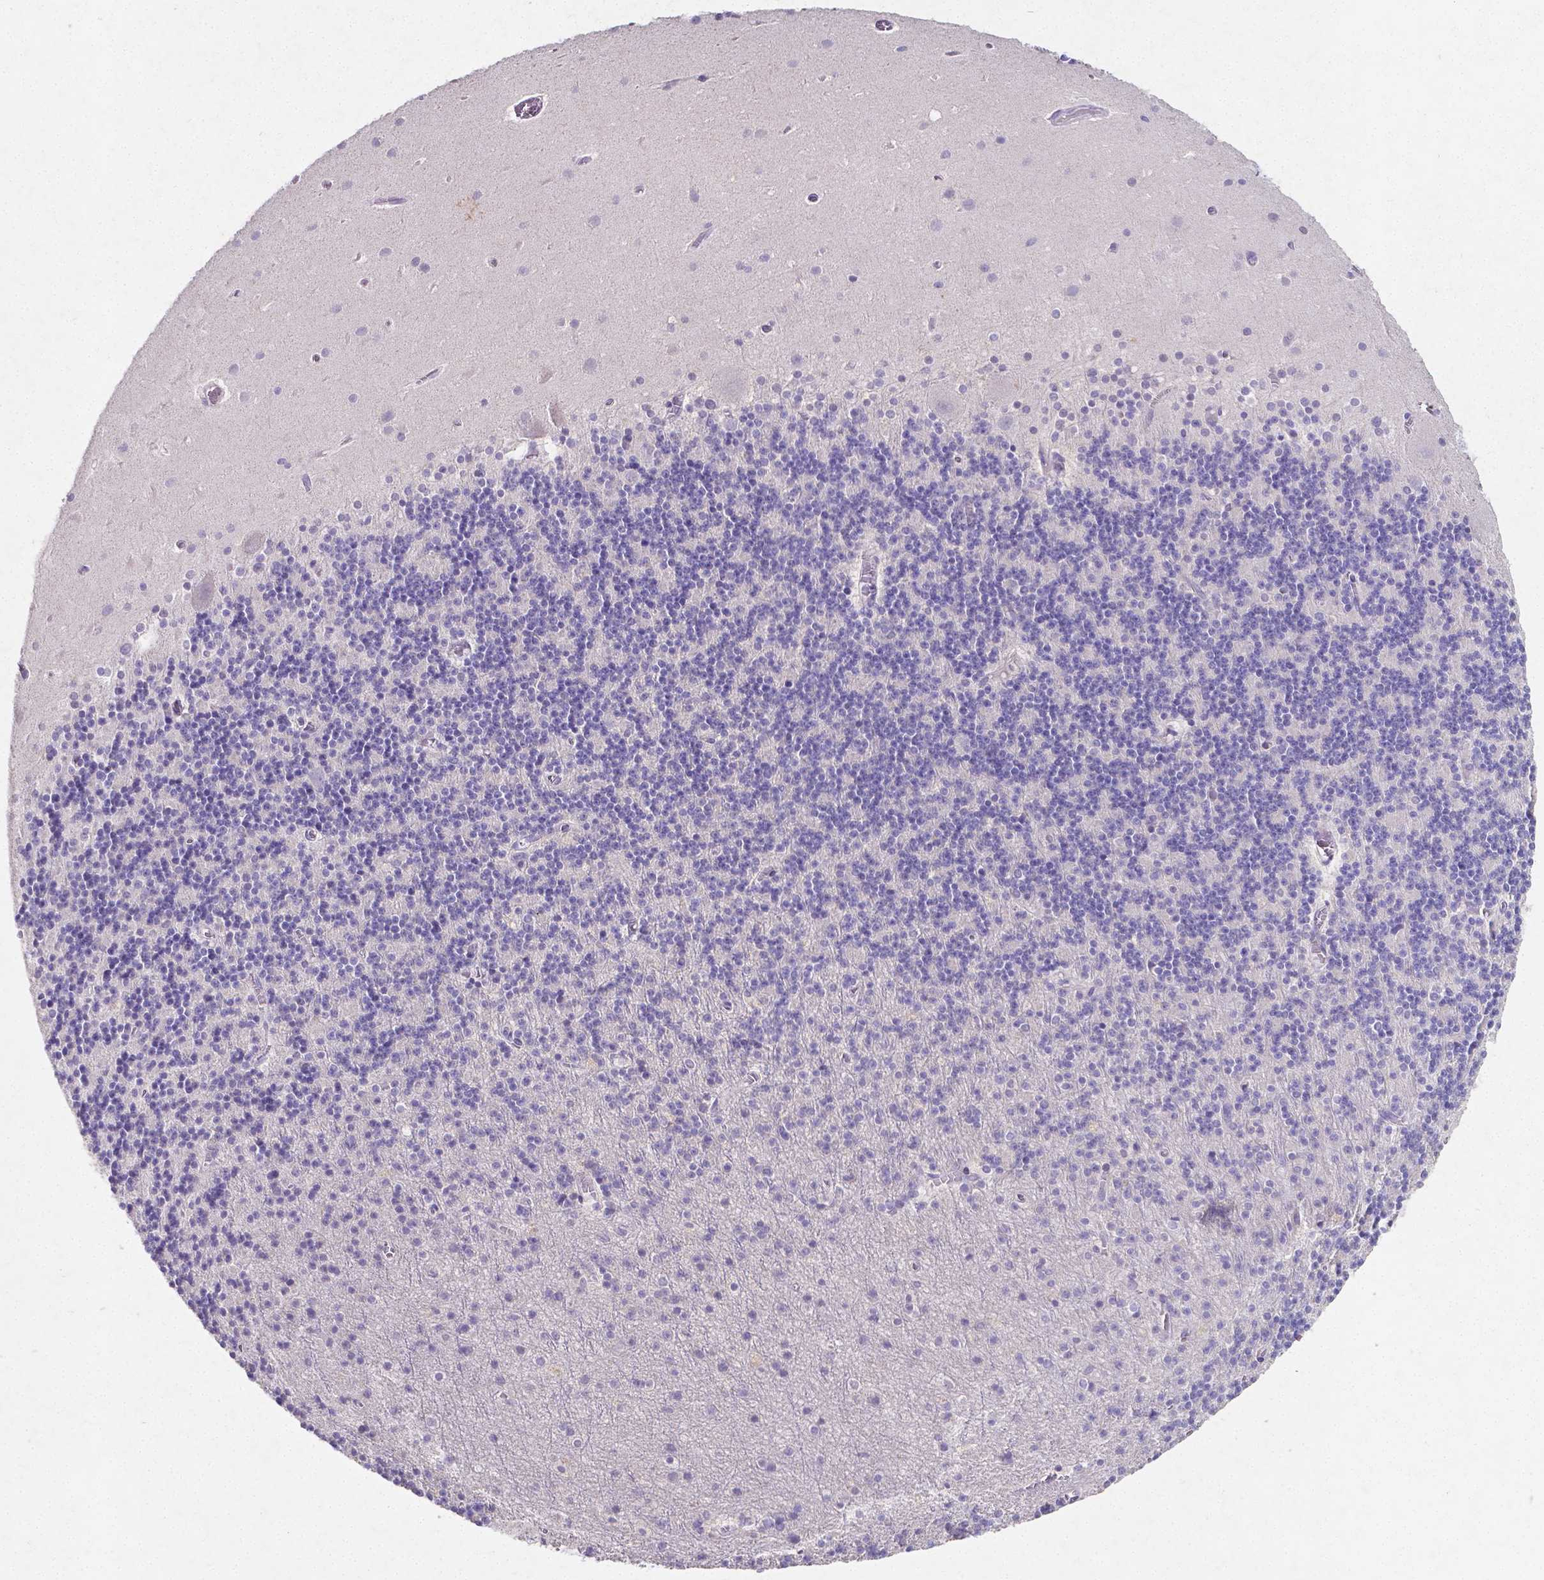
{"staining": {"intensity": "negative", "quantity": "none", "location": "none"}, "tissue": "cerebellum", "cell_type": "Cells in granular layer", "image_type": "normal", "snomed": [{"axis": "morphology", "description": "Normal tissue, NOS"}, {"axis": "topography", "description": "Cerebellum"}], "caption": "IHC image of normal cerebellum: cerebellum stained with DAB reveals no significant protein expression in cells in granular layer. (Brightfield microscopy of DAB (3,3'-diaminobenzidine) immunohistochemistry at high magnification).", "gene": "SATB2", "patient": {"sex": "male", "age": 70}}